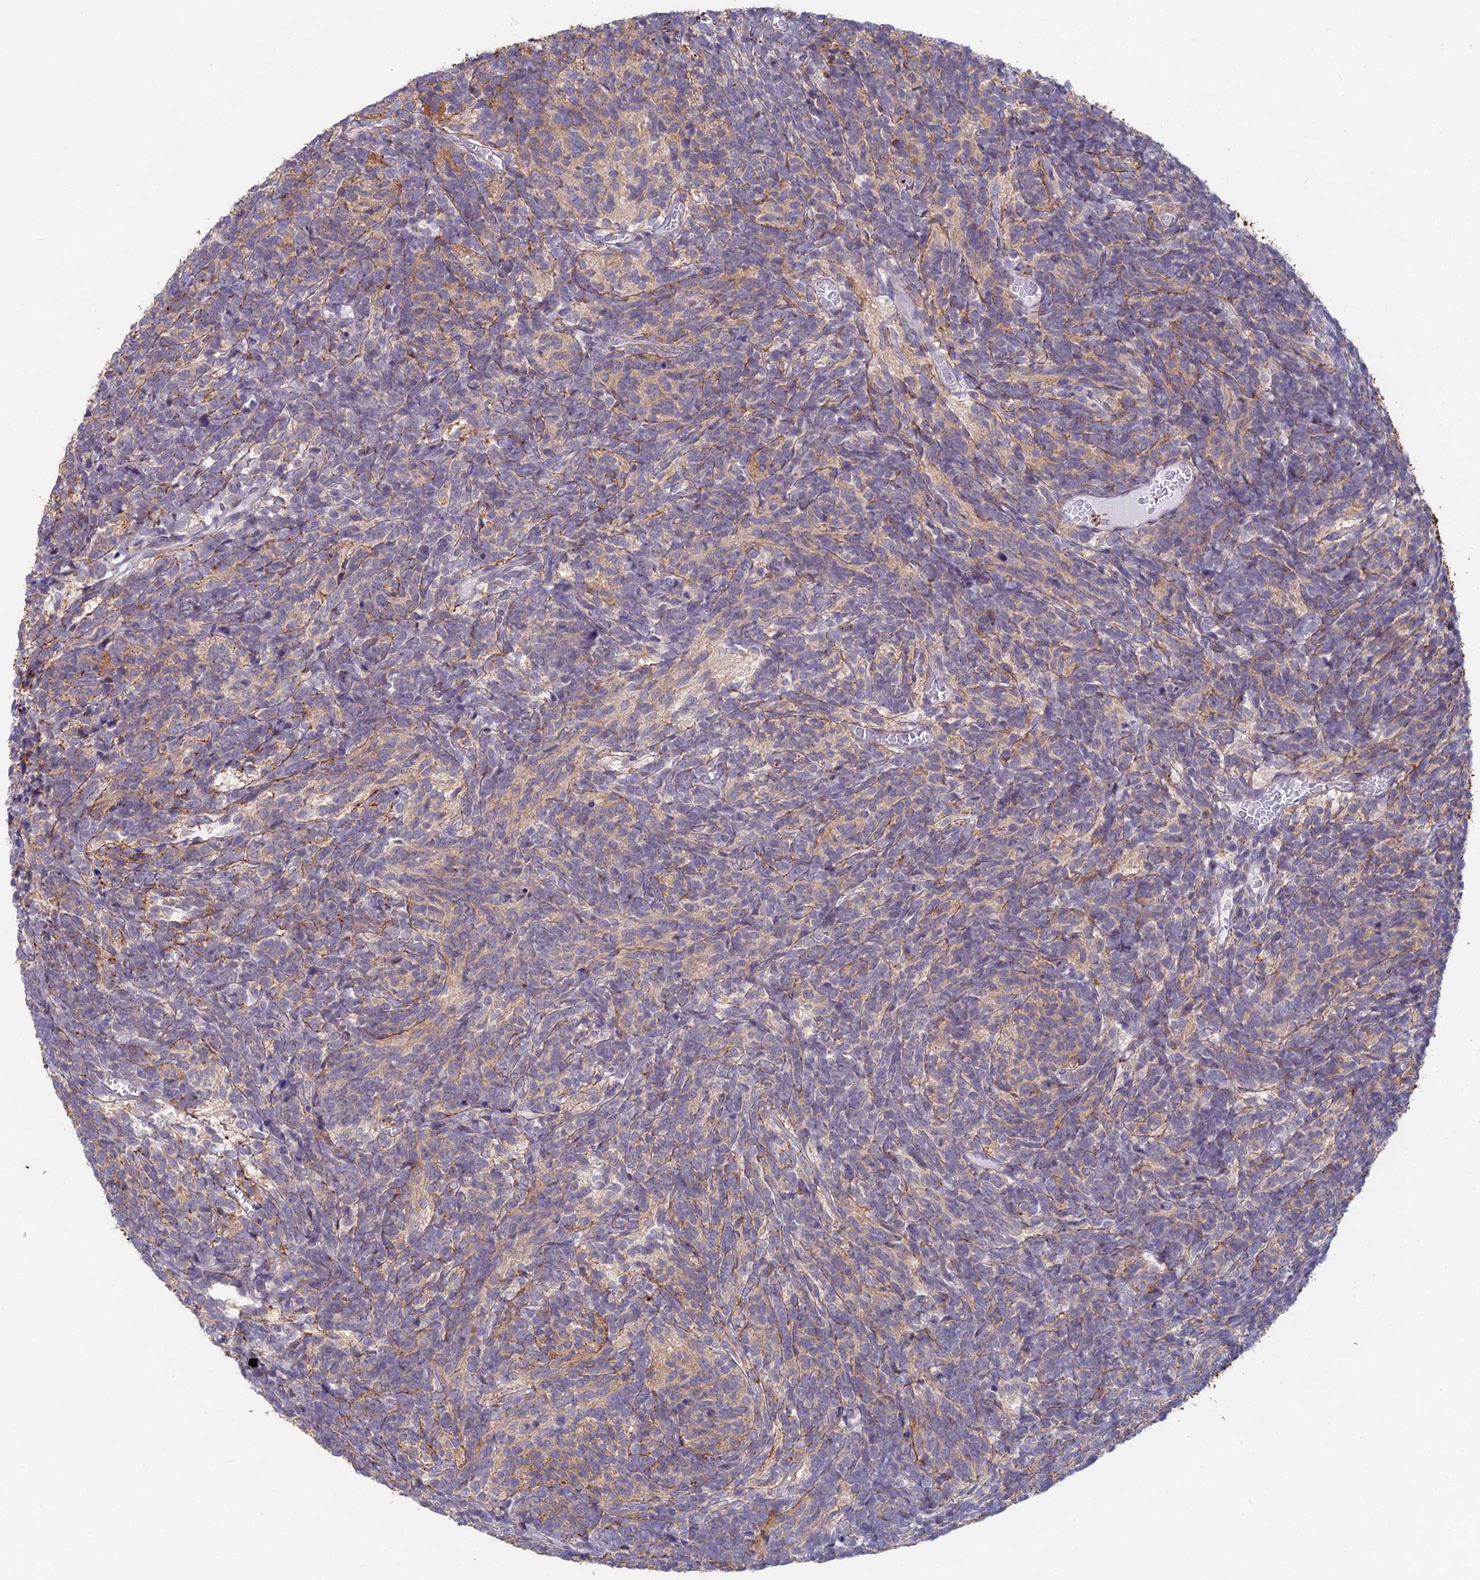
{"staining": {"intensity": "weak", "quantity": "<25%", "location": "cytoplasmic/membranous"}, "tissue": "glioma", "cell_type": "Tumor cells", "image_type": "cancer", "snomed": [{"axis": "morphology", "description": "Glioma, malignant, Low grade"}, {"axis": "topography", "description": "Brain"}], "caption": "The photomicrograph reveals no significant staining in tumor cells of malignant glioma (low-grade). (Stains: DAB (3,3'-diaminobenzidine) immunohistochemistry (IHC) with hematoxylin counter stain, Microscopy: brightfield microscopy at high magnification).", "gene": "PPP1R26", "patient": {"sex": "female", "age": 1}}